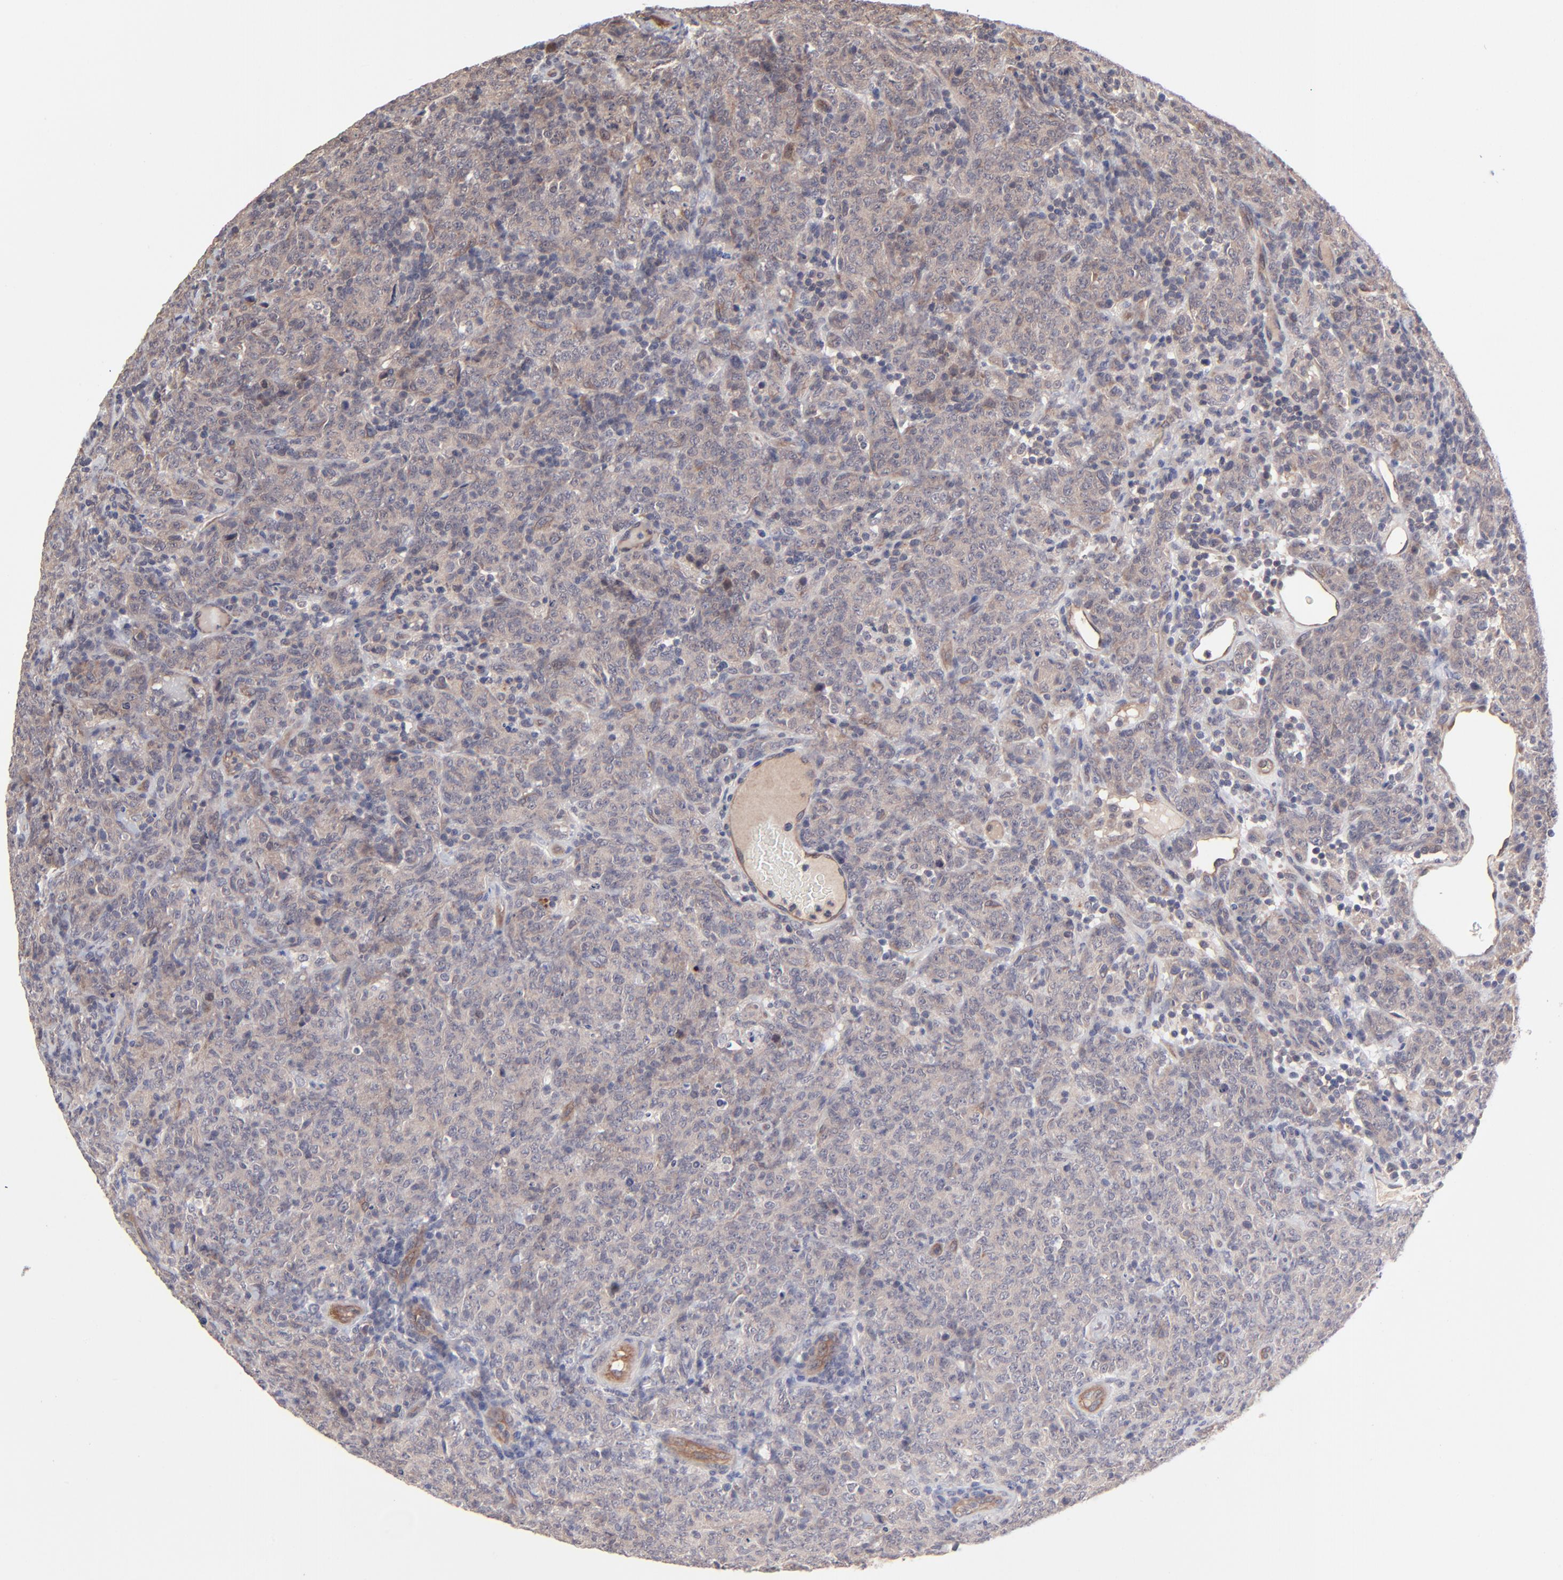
{"staining": {"intensity": "weak", "quantity": "<25%", "location": "cytoplasmic/membranous"}, "tissue": "lymphoma", "cell_type": "Tumor cells", "image_type": "cancer", "snomed": [{"axis": "morphology", "description": "Malignant lymphoma, non-Hodgkin's type, High grade"}, {"axis": "topography", "description": "Tonsil"}], "caption": "Immunohistochemistry image of lymphoma stained for a protein (brown), which displays no positivity in tumor cells.", "gene": "ZNF780B", "patient": {"sex": "female", "age": 36}}